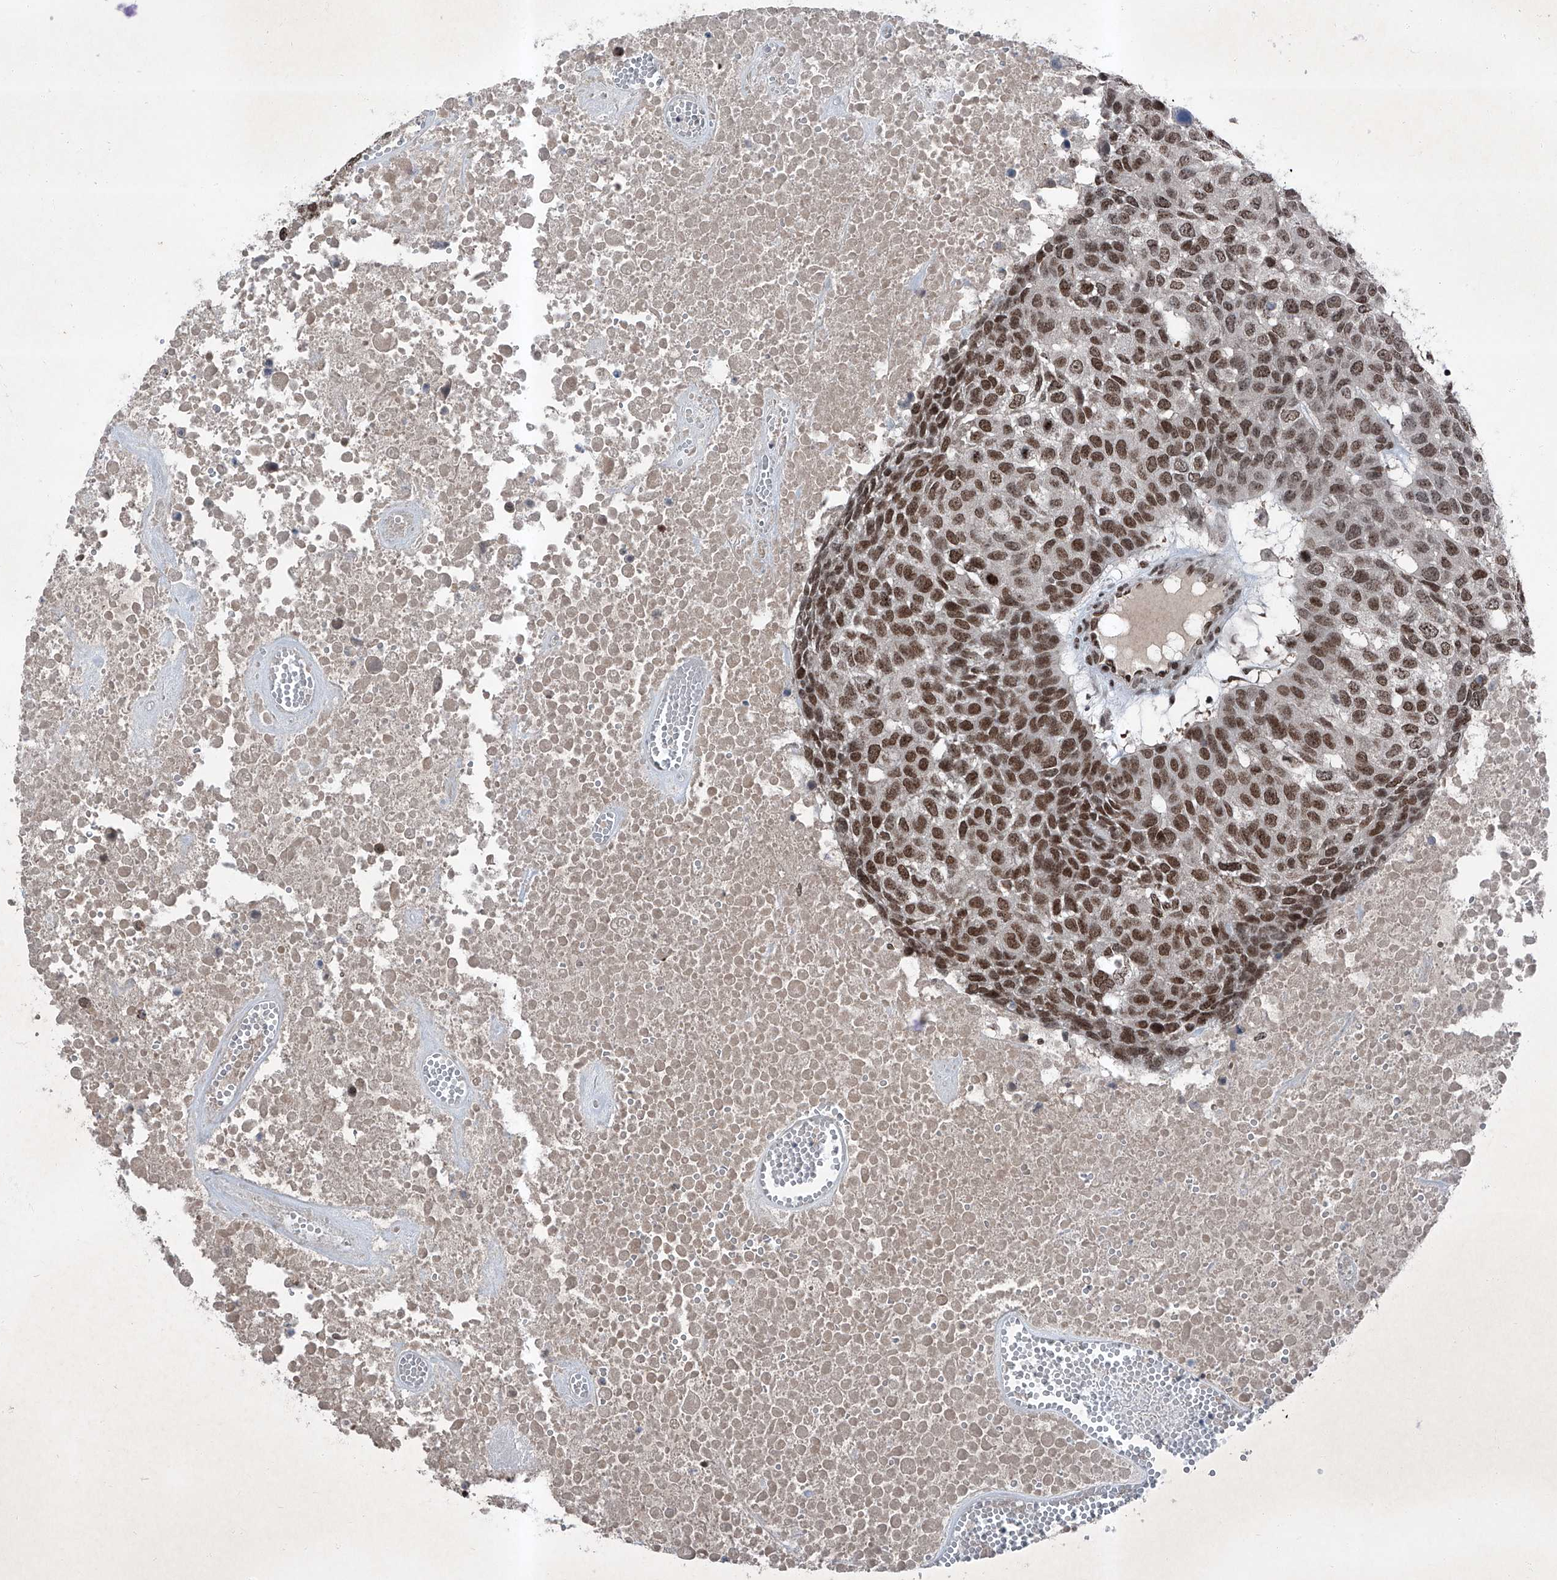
{"staining": {"intensity": "strong", "quantity": ">75%", "location": "nuclear"}, "tissue": "head and neck cancer", "cell_type": "Tumor cells", "image_type": "cancer", "snomed": [{"axis": "morphology", "description": "Squamous cell carcinoma, NOS"}, {"axis": "topography", "description": "Head-Neck"}], "caption": "Immunohistochemistry (IHC) of human head and neck cancer (squamous cell carcinoma) exhibits high levels of strong nuclear expression in about >75% of tumor cells.", "gene": "BMI1", "patient": {"sex": "male", "age": 66}}